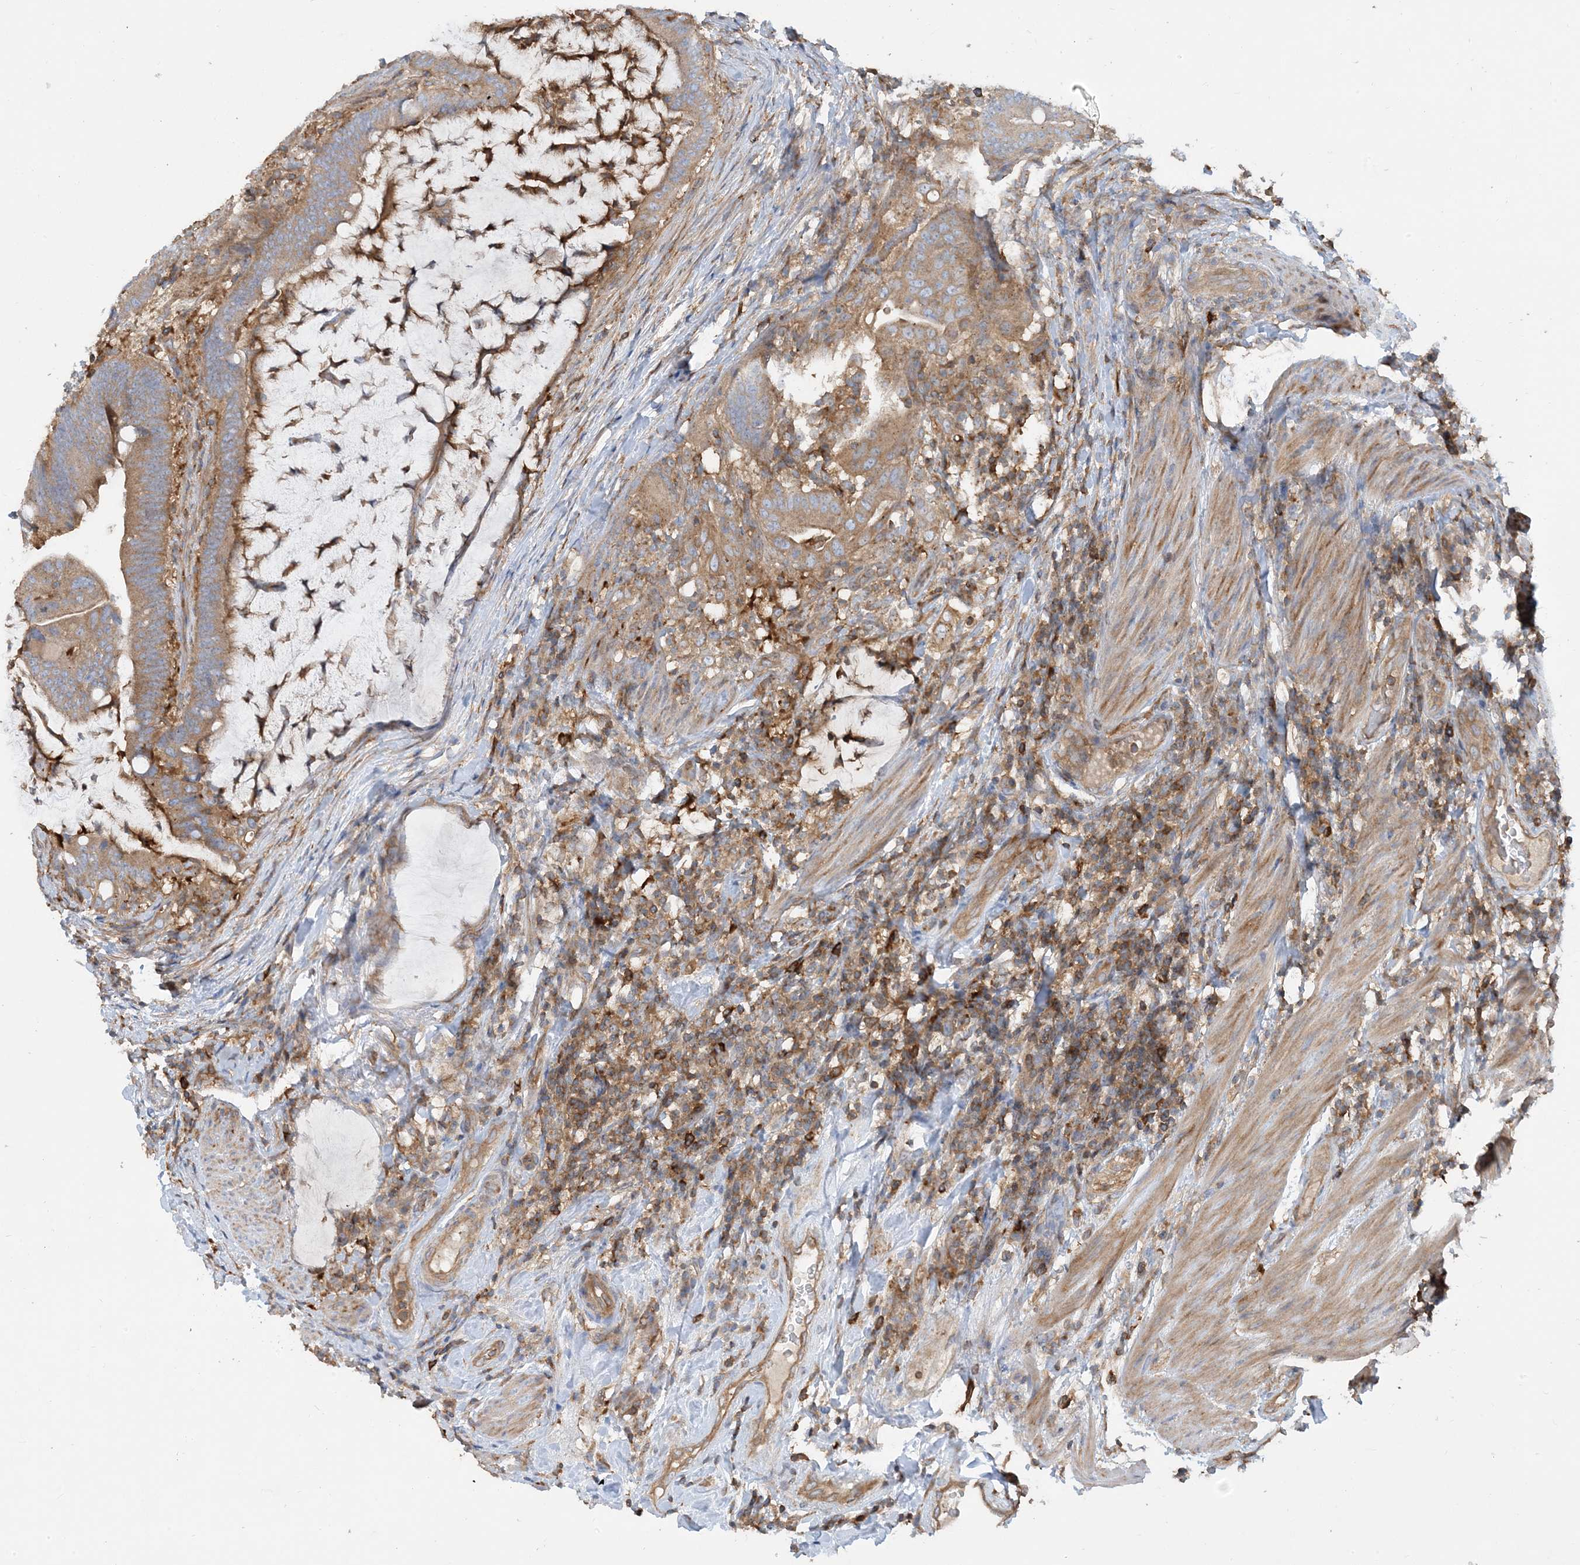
{"staining": {"intensity": "moderate", "quantity": ">75%", "location": "cytoplasmic/membranous"}, "tissue": "colorectal cancer", "cell_type": "Tumor cells", "image_type": "cancer", "snomed": [{"axis": "morphology", "description": "Adenocarcinoma, NOS"}, {"axis": "topography", "description": "Colon"}], "caption": "This micrograph shows immunohistochemistry staining of colorectal cancer, with medium moderate cytoplasmic/membranous staining in about >75% of tumor cells.", "gene": "SFMBT2", "patient": {"sex": "female", "age": 66}}